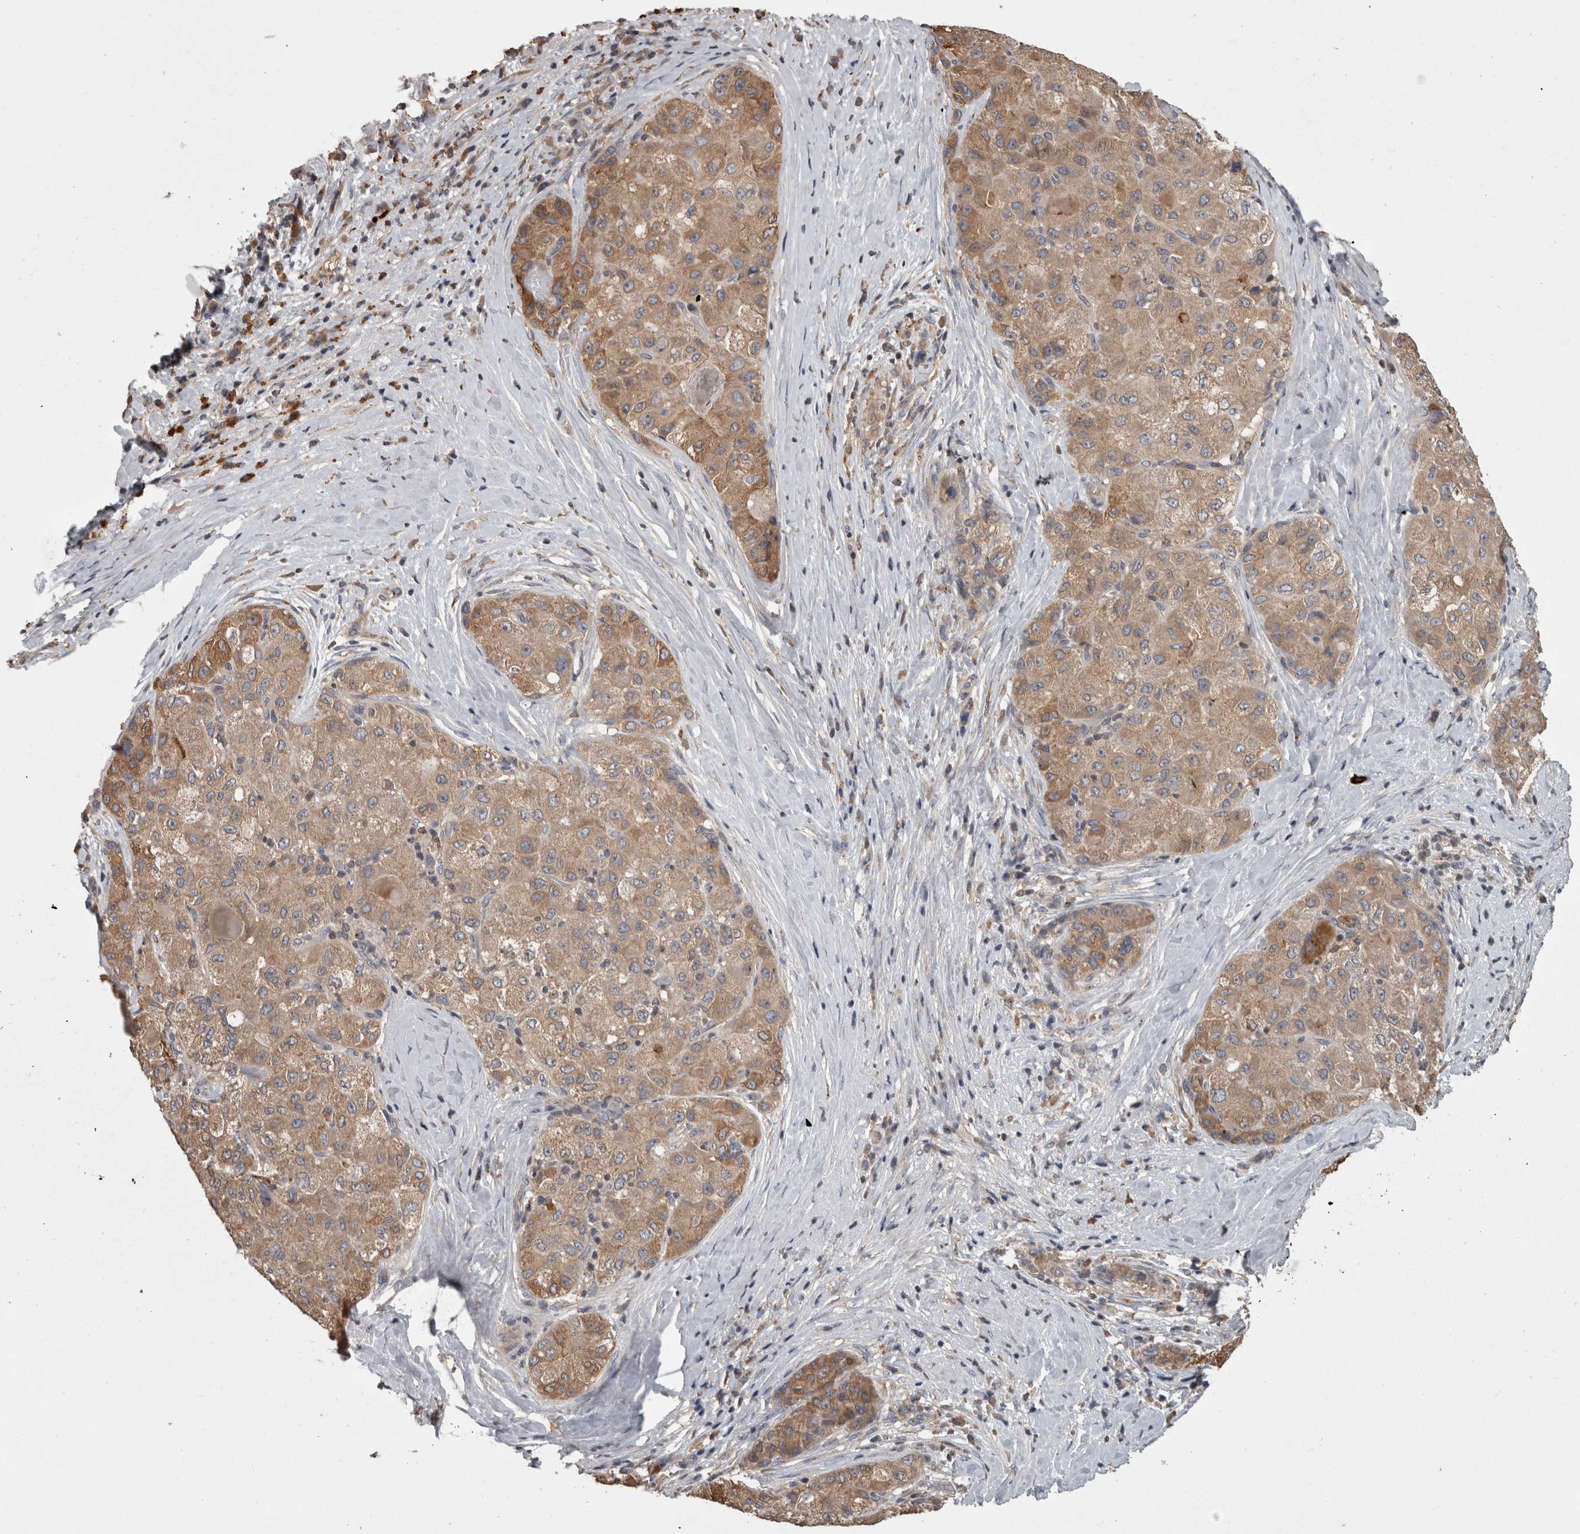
{"staining": {"intensity": "weak", "quantity": ">75%", "location": "cytoplasmic/membranous"}, "tissue": "liver cancer", "cell_type": "Tumor cells", "image_type": "cancer", "snomed": [{"axis": "morphology", "description": "Carcinoma, Hepatocellular, NOS"}, {"axis": "topography", "description": "Liver"}], "caption": "A high-resolution histopathology image shows IHC staining of hepatocellular carcinoma (liver), which demonstrates weak cytoplasmic/membranous positivity in about >75% of tumor cells. Using DAB (3,3'-diaminobenzidine) (brown) and hematoxylin (blue) stains, captured at high magnification using brightfield microscopy.", "gene": "PCM1", "patient": {"sex": "male", "age": 80}}